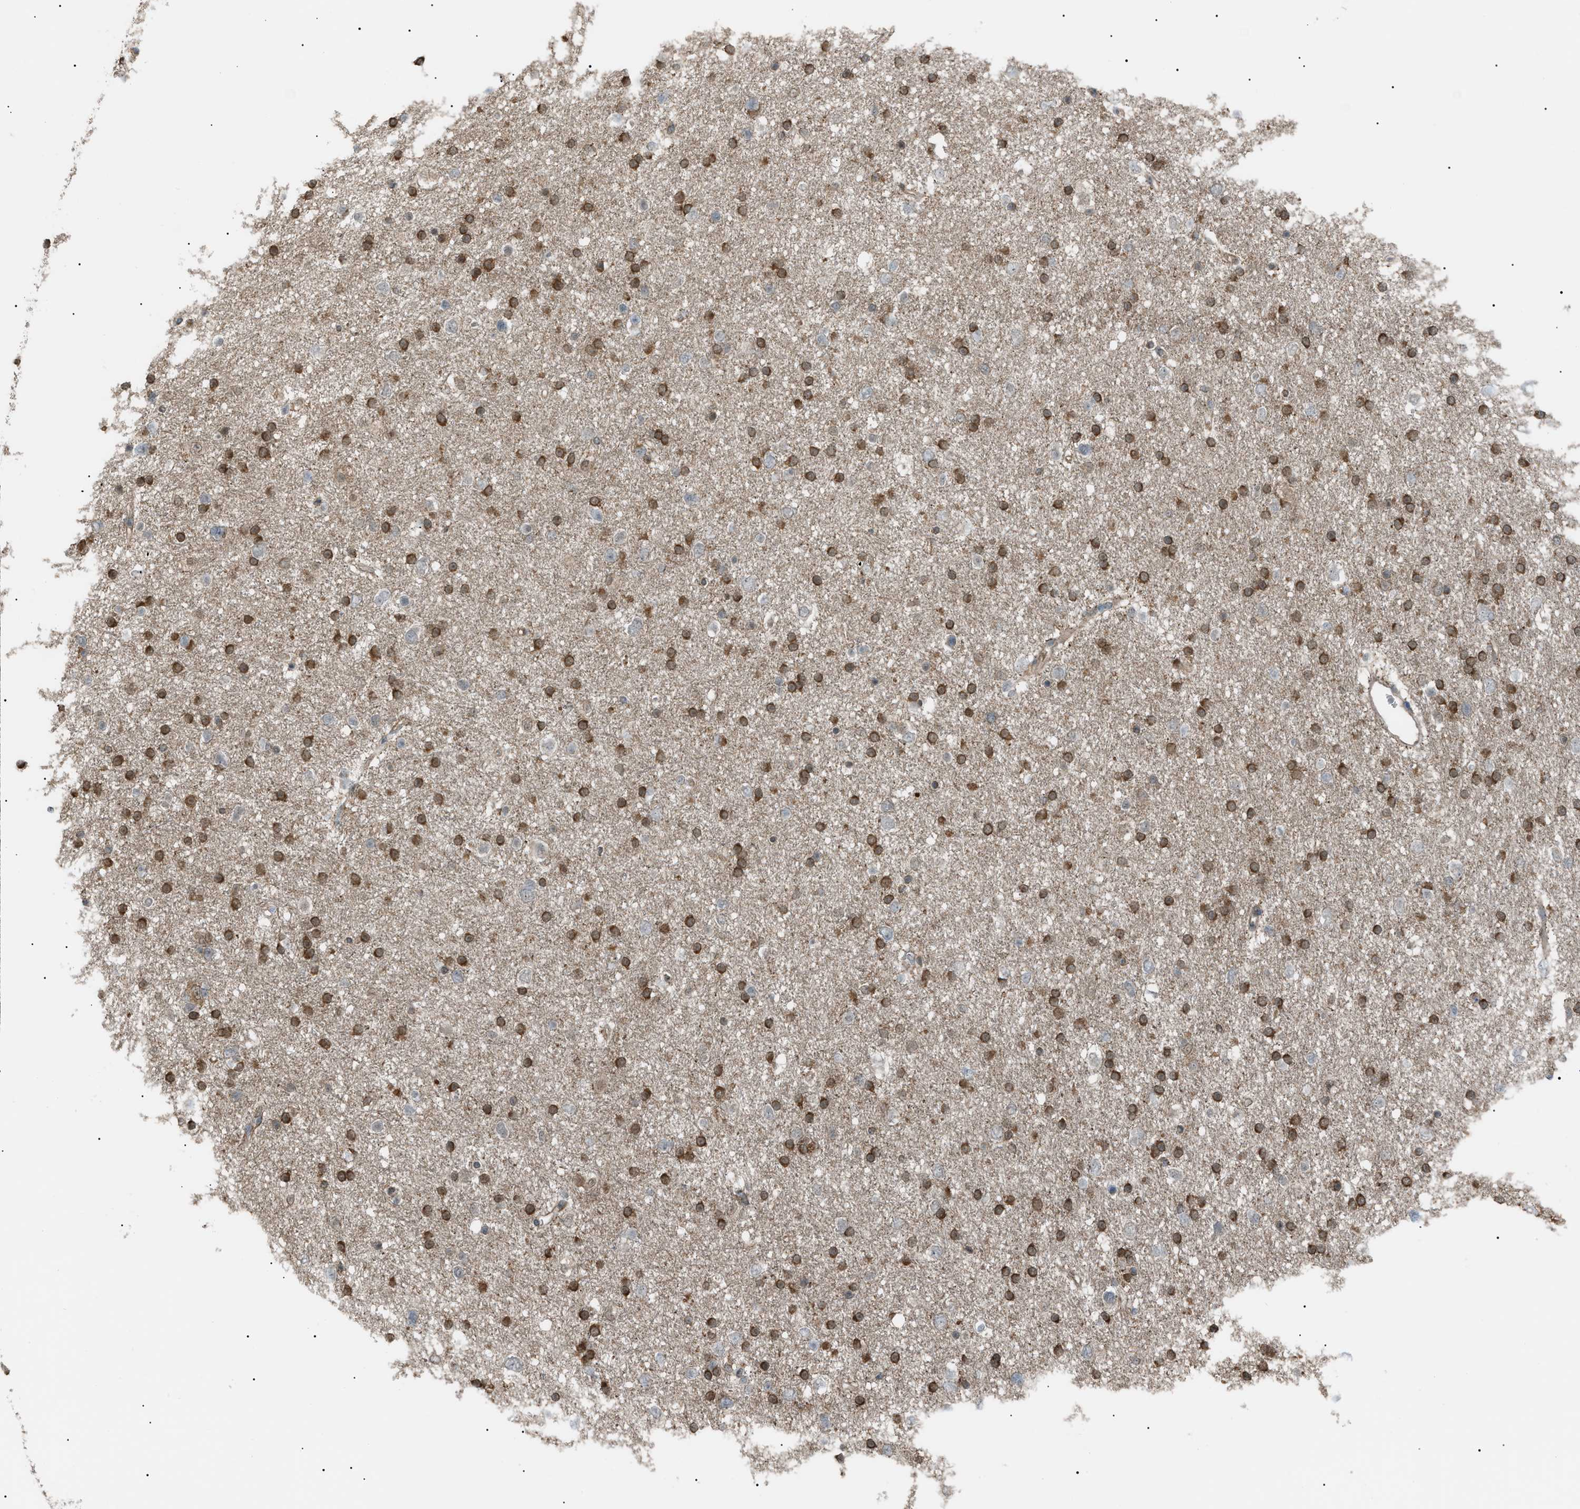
{"staining": {"intensity": "moderate", "quantity": "25%-75%", "location": "cytoplasmic/membranous"}, "tissue": "glioma", "cell_type": "Tumor cells", "image_type": "cancer", "snomed": [{"axis": "morphology", "description": "Glioma, malignant, Low grade"}, {"axis": "topography", "description": "Brain"}], "caption": "There is medium levels of moderate cytoplasmic/membranous staining in tumor cells of glioma, as demonstrated by immunohistochemical staining (brown color).", "gene": "LPIN2", "patient": {"sex": "female", "age": 37}}